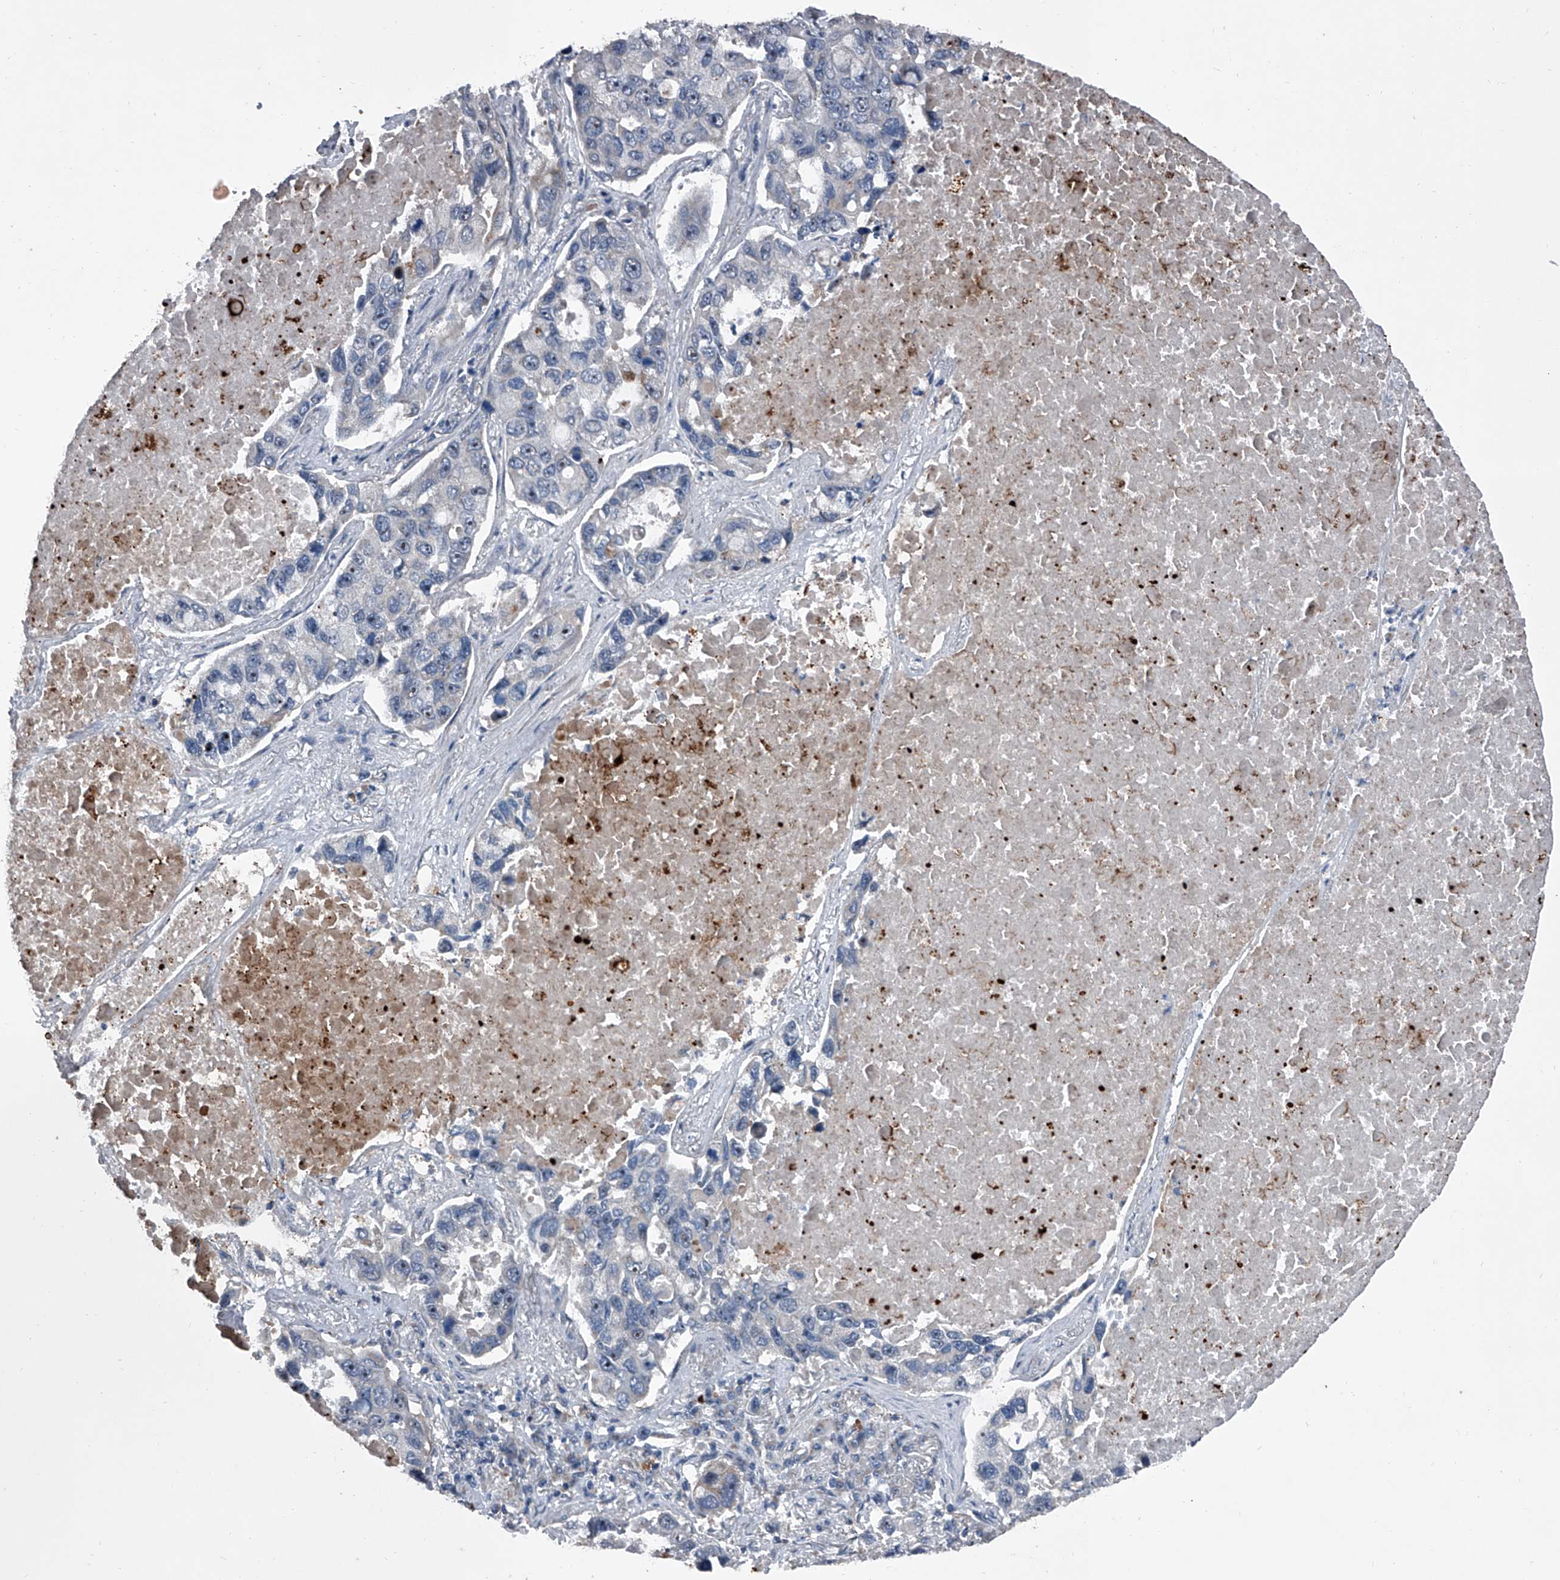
{"staining": {"intensity": "negative", "quantity": "none", "location": "none"}, "tissue": "lung cancer", "cell_type": "Tumor cells", "image_type": "cancer", "snomed": [{"axis": "morphology", "description": "Adenocarcinoma, NOS"}, {"axis": "topography", "description": "Lung"}], "caption": "Immunohistochemistry (IHC) photomicrograph of lung cancer (adenocarcinoma) stained for a protein (brown), which demonstrates no staining in tumor cells. (DAB (3,3'-diaminobenzidine) IHC with hematoxylin counter stain).", "gene": "CEP85L", "patient": {"sex": "male", "age": 64}}